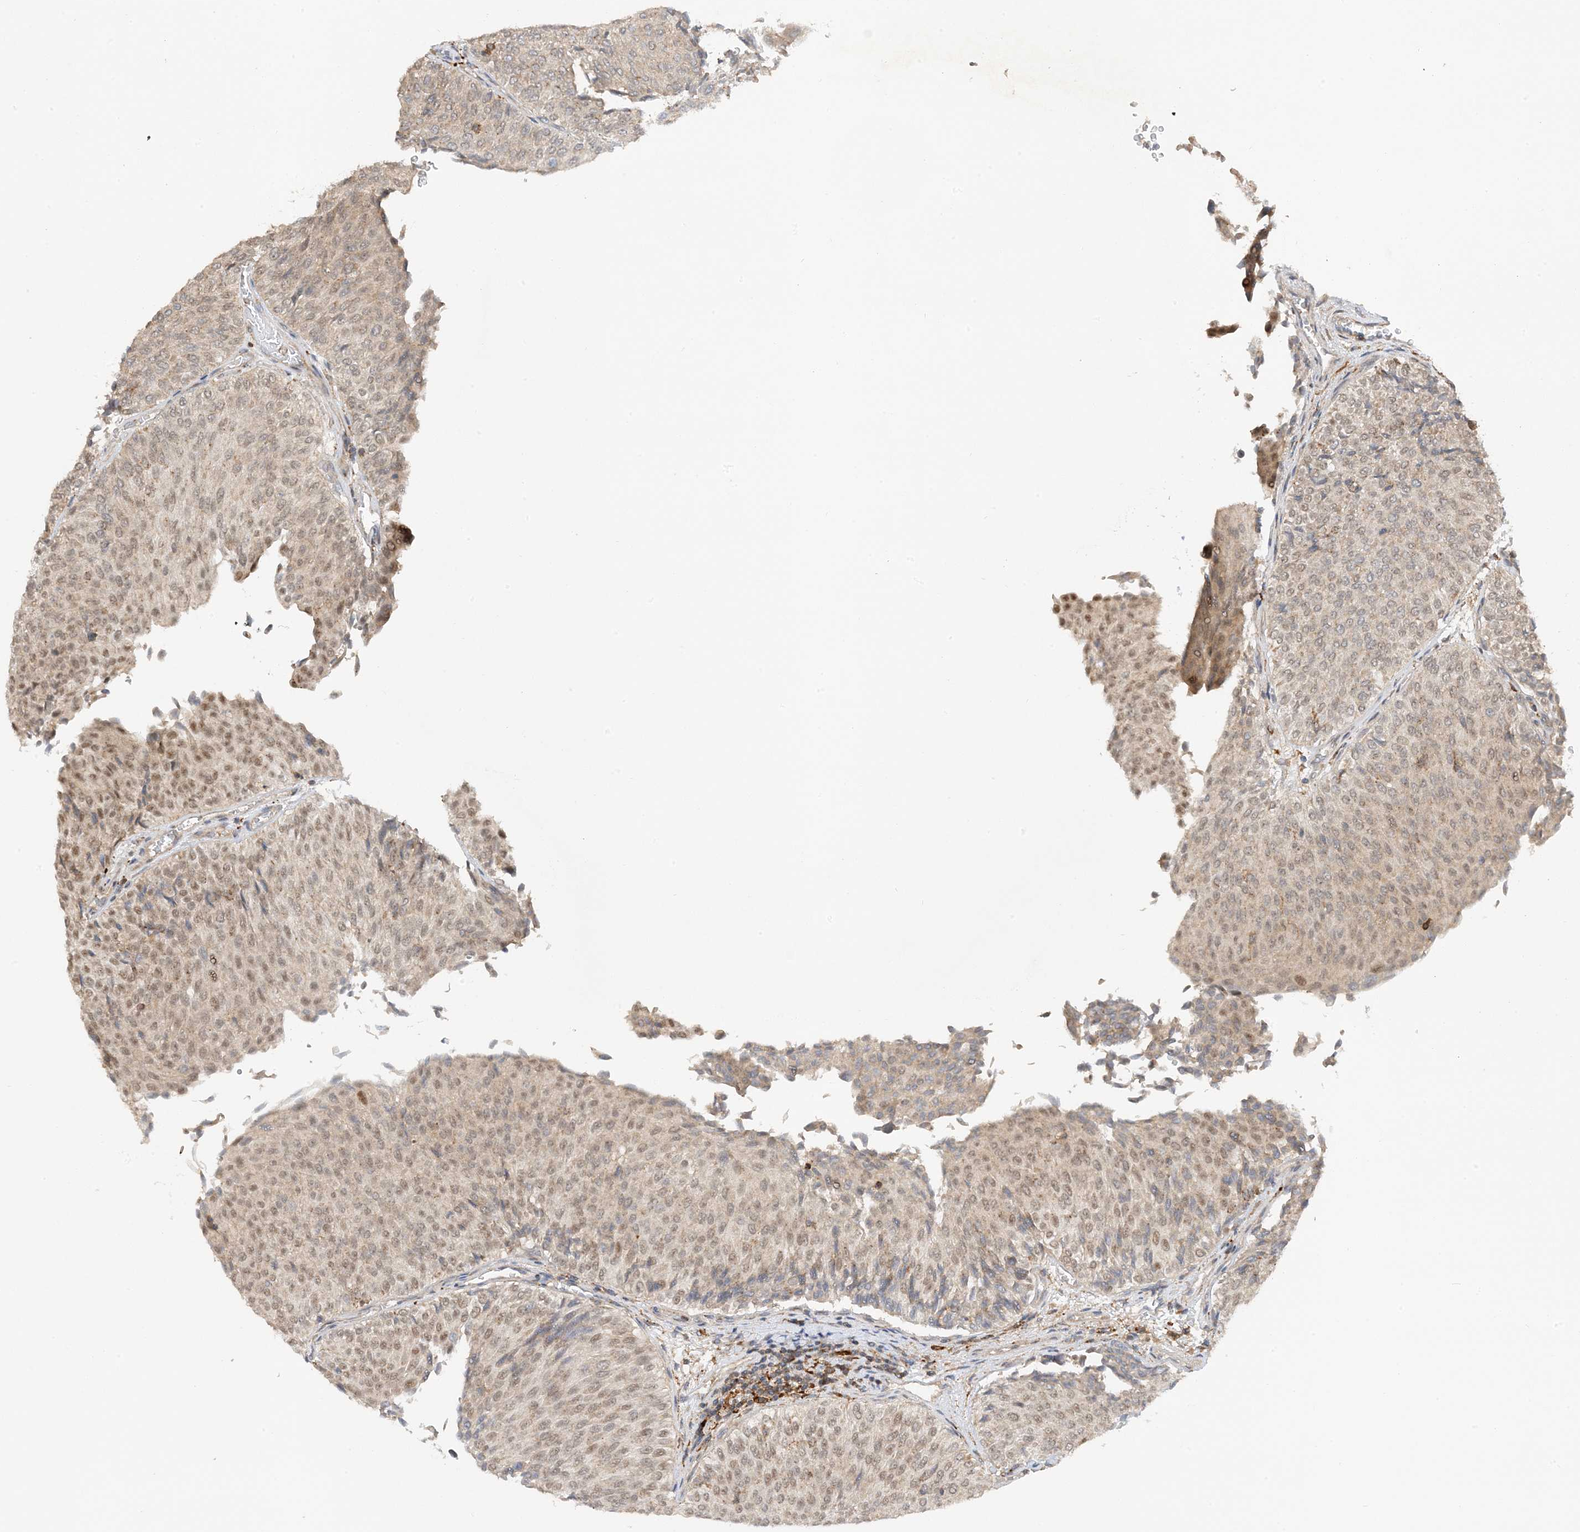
{"staining": {"intensity": "moderate", "quantity": ">75%", "location": "cytoplasmic/membranous,nuclear"}, "tissue": "urothelial cancer", "cell_type": "Tumor cells", "image_type": "cancer", "snomed": [{"axis": "morphology", "description": "Urothelial carcinoma, Low grade"}, {"axis": "topography", "description": "Urinary bladder"}], "caption": "Urothelial carcinoma (low-grade) was stained to show a protein in brown. There is medium levels of moderate cytoplasmic/membranous and nuclear staining in about >75% of tumor cells. Using DAB (3,3'-diaminobenzidine) (brown) and hematoxylin (blue) stains, captured at high magnification using brightfield microscopy.", "gene": "TATDN3", "patient": {"sex": "male", "age": 78}}